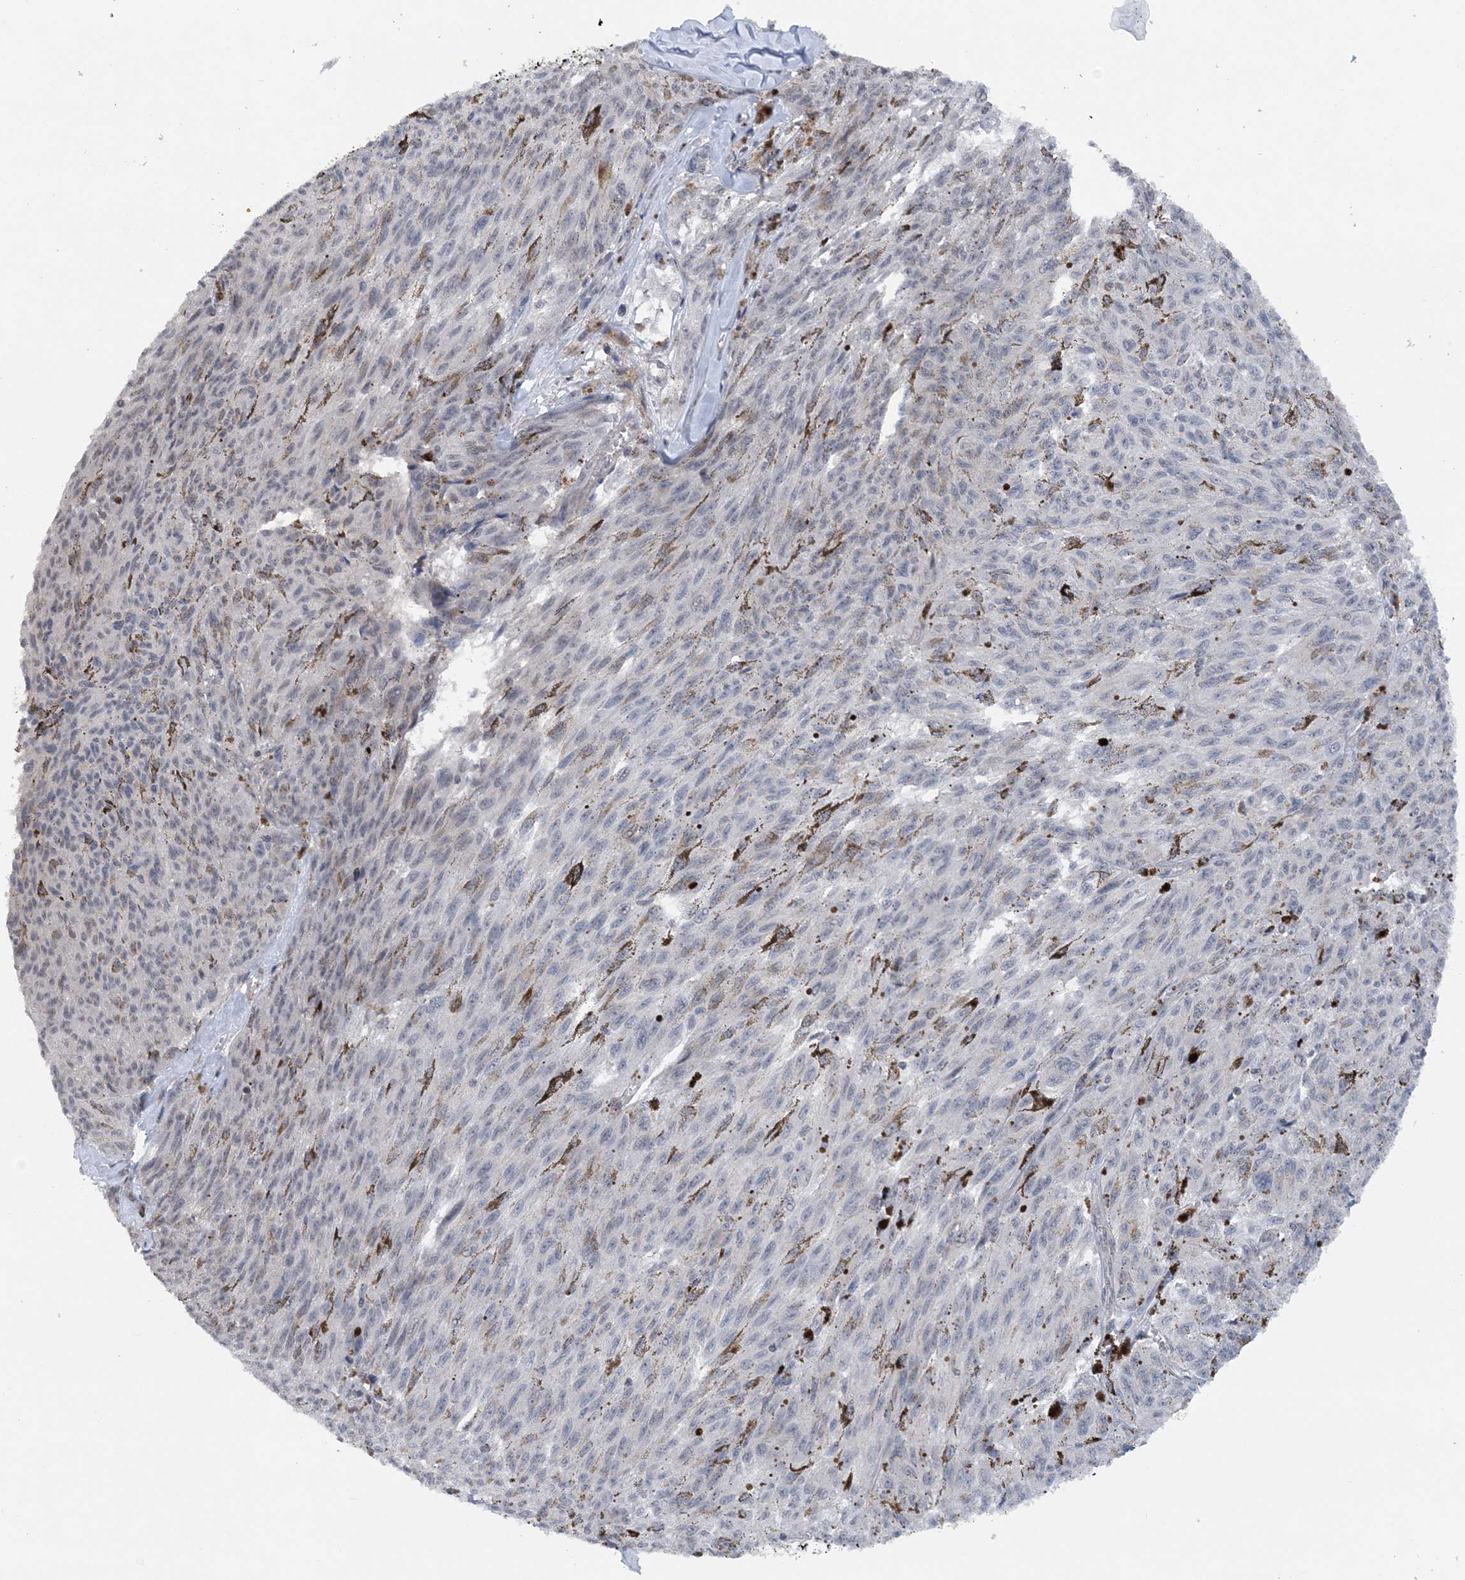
{"staining": {"intensity": "negative", "quantity": "none", "location": "none"}, "tissue": "melanoma", "cell_type": "Tumor cells", "image_type": "cancer", "snomed": [{"axis": "morphology", "description": "Malignant melanoma, NOS"}, {"axis": "topography", "description": "Skin"}], "caption": "Immunohistochemical staining of human melanoma displays no significant positivity in tumor cells.", "gene": "CCDC152", "patient": {"sex": "female", "age": 72}}